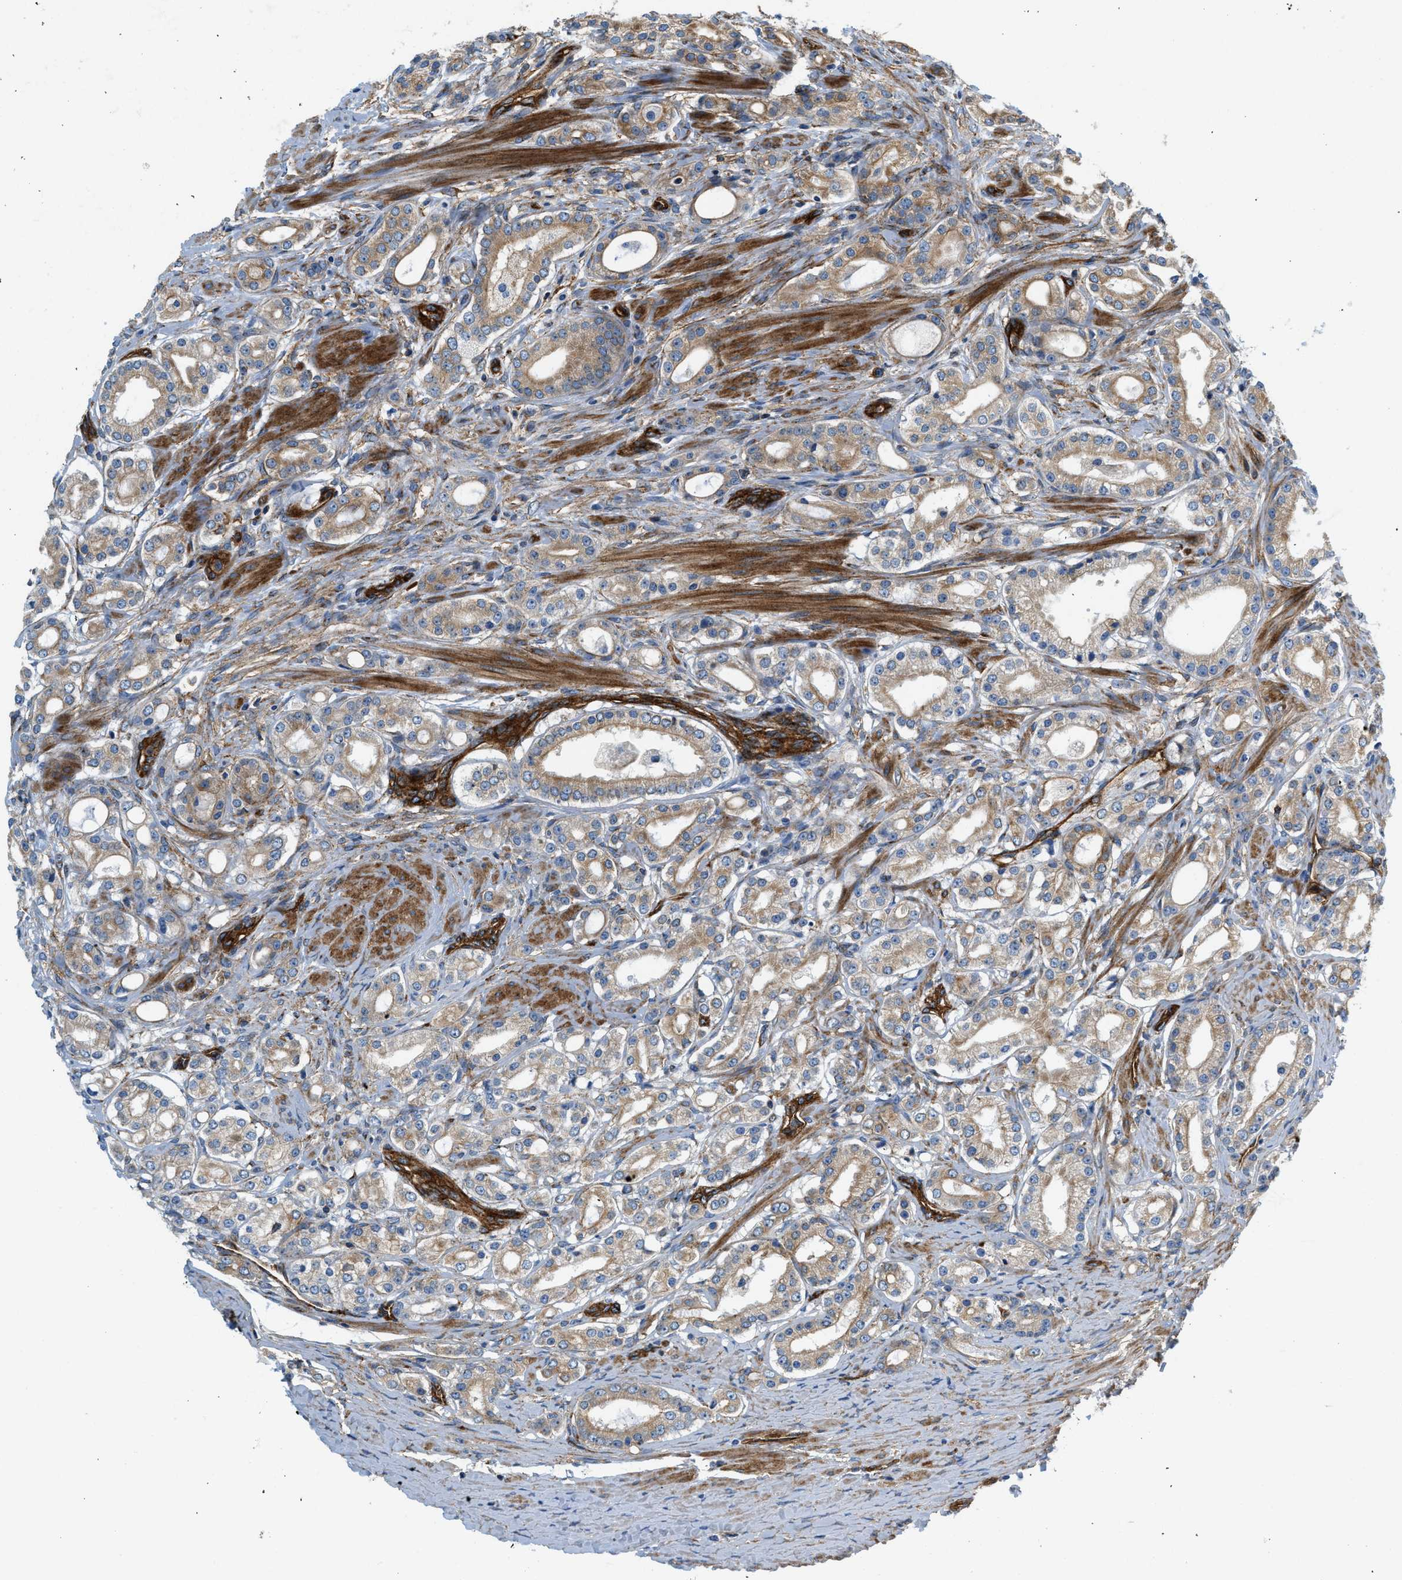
{"staining": {"intensity": "weak", "quantity": "25%-75%", "location": "cytoplasmic/membranous"}, "tissue": "prostate cancer", "cell_type": "Tumor cells", "image_type": "cancer", "snomed": [{"axis": "morphology", "description": "Adenocarcinoma, Low grade"}, {"axis": "topography", "description": "Prostate"}], "caption": "Human prostate cancer (low-grade adenocarcinoma) stained with a protein marker displays weak staining in tumor cells.", "gene": "HIP1", "patient": {"sex": "male", "age": 63}}